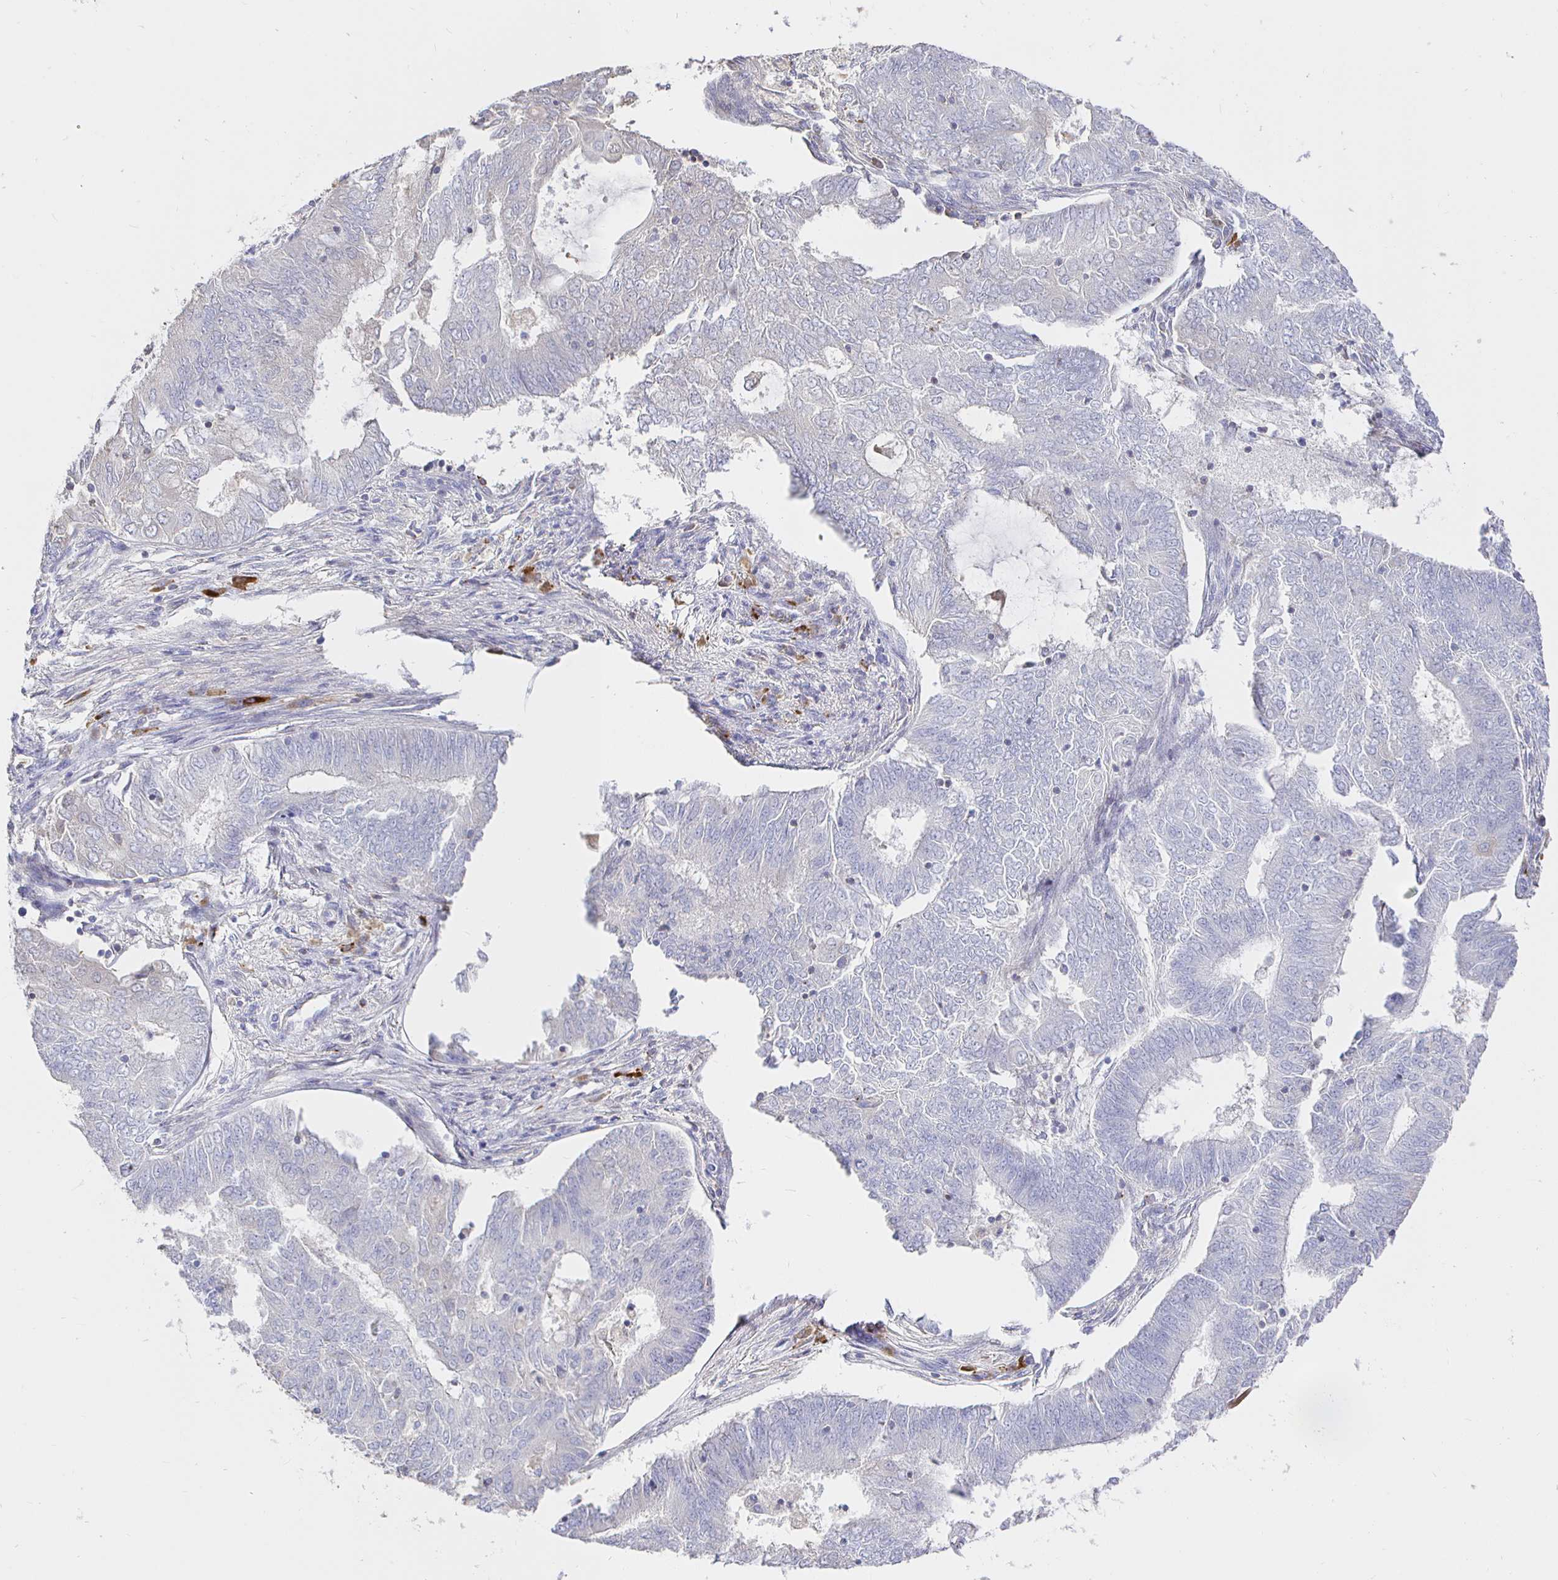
{"staining": {"intensity": "negative", "quantity": "none", "location": "none"}, "tissue": "endometrial cancer", "cell_type": "Tumor cells", "image_type": "cancer", "snomed": [{"axis": "morphology", "description": "Adenocarcinoma, NOS"}, {"axis": "topography", "description": "Endometrium"}], "caption": "The IHC image has no significant staining in tumor cells of endometrial cancer tissue.", "gene": "CXCR3", "patient": {"sex": "female", "age": 62}}